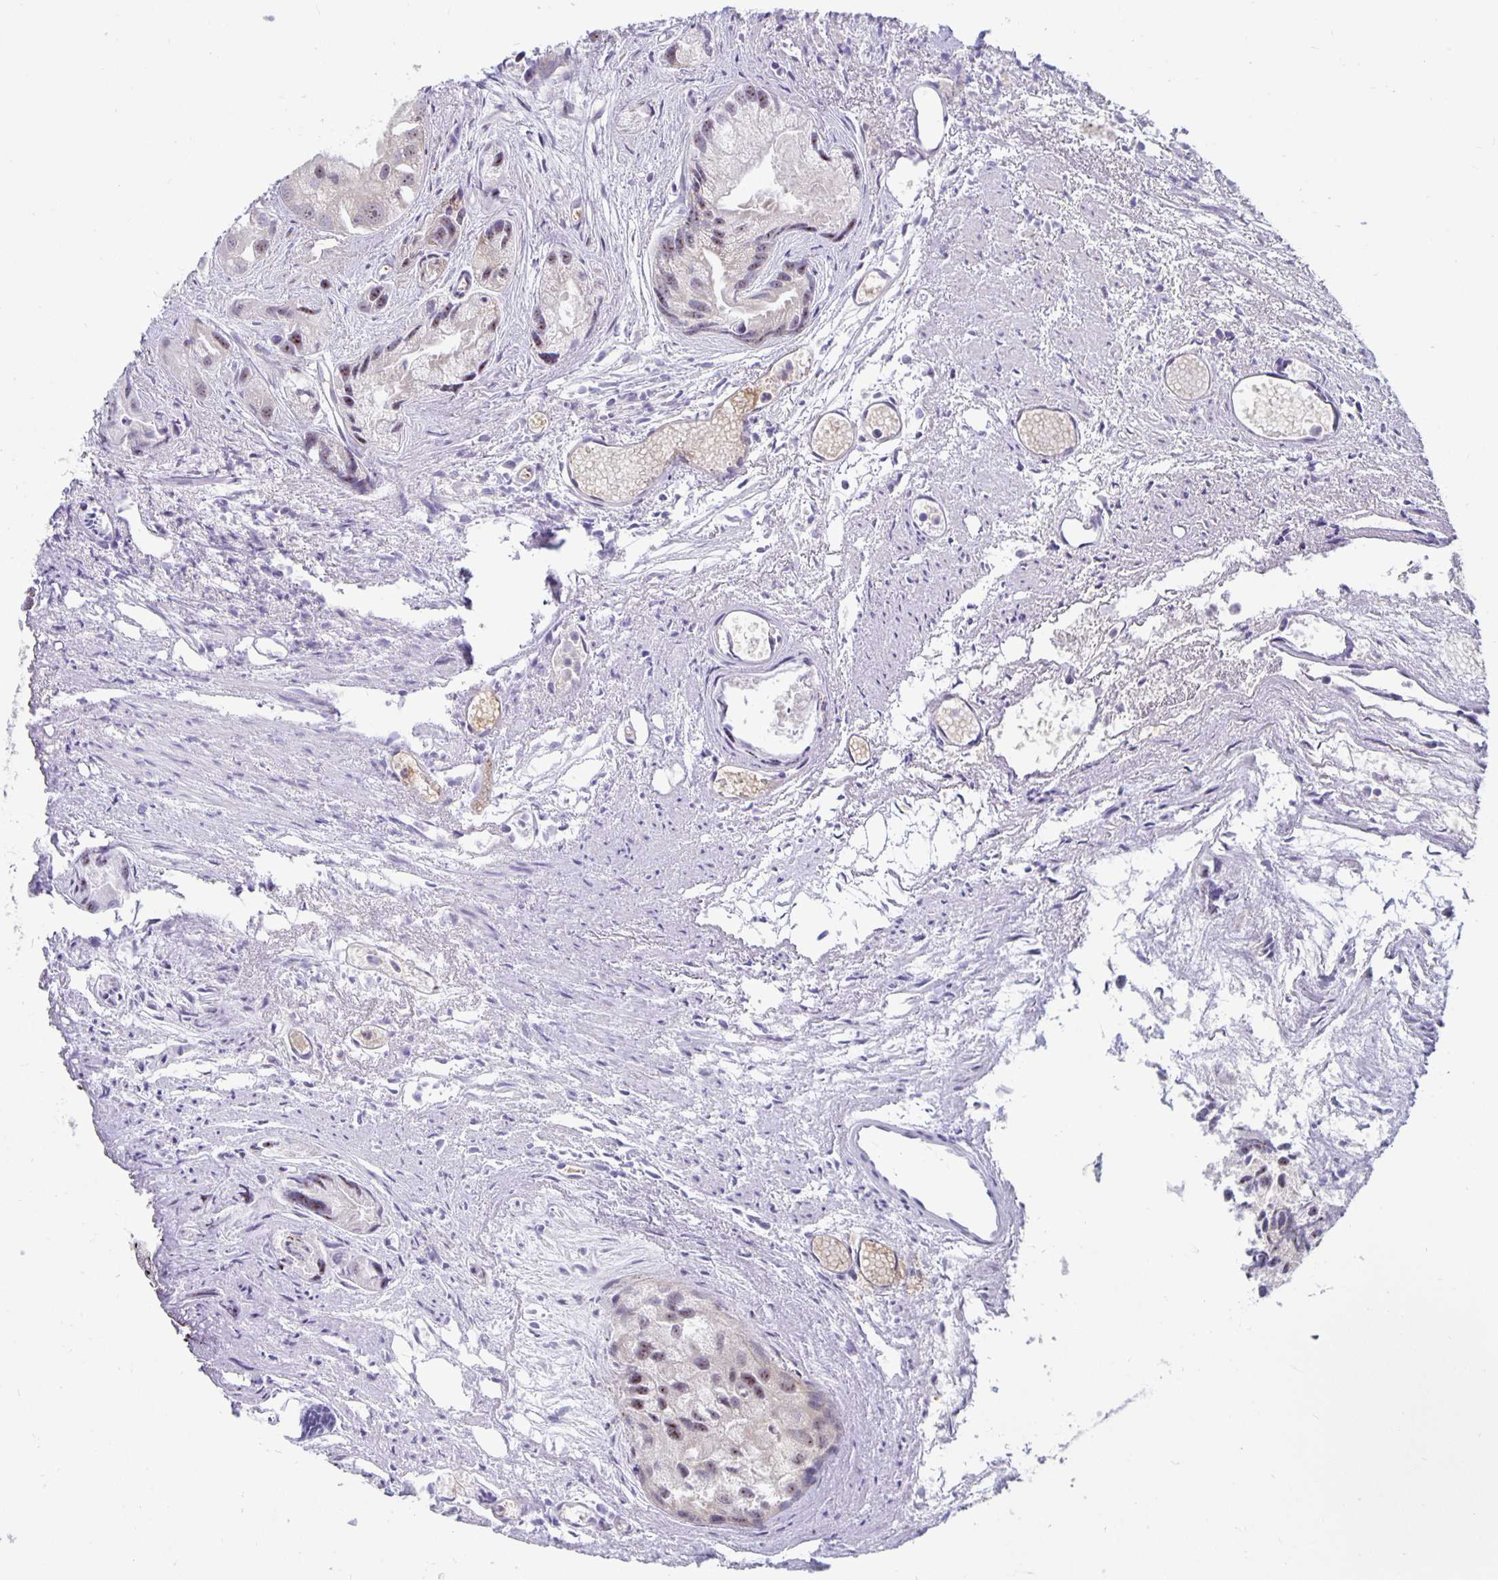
{"staining": {"intensity": "weak", "quantity": "25%-75%", "location": "nuclear"}, "tissue": "prostate cancer", "cell_type": "Tumor cells", "image_type": "cancer", "snomed": [{"axis": "morphology", "description": "Adenocarcinoma, High grade"}, {"axis": "topography", "description": "Prostate"}], "caption": "Protein staining reveals weak nuclear expression in about 25%-75% of tumor cells in high-grade adenocarcinoma (prostate).", "gene": "EXOC6B", "patient": {"sex": "male", "age": 84}}